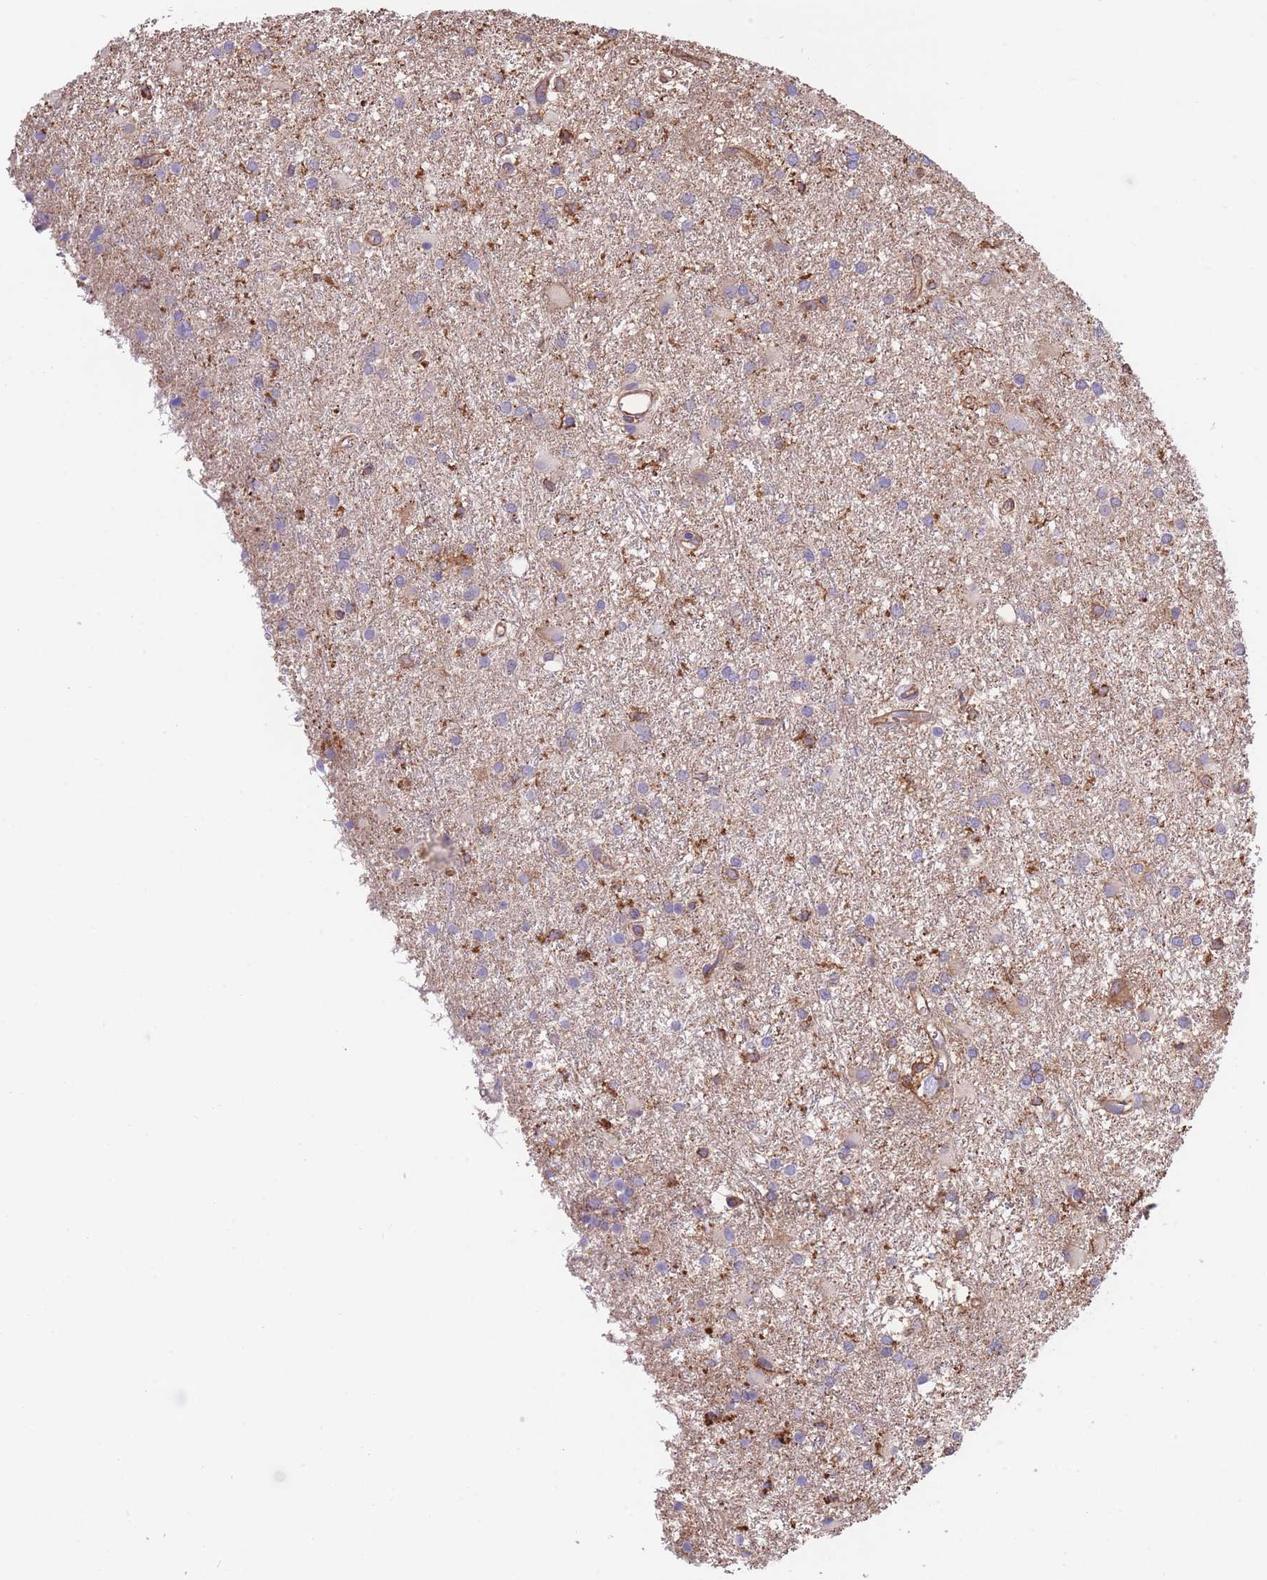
{"staining": {"intensity": "weak", "quantity": "25%-75%", "location": "cytoplasmic/membranous"}, "tissue": "glioma", "cell_type": "Tumor cells", "image_type": "cancer", "snomed": [{"axis": "morphology", "description": "Glioma, malignant, High grade"}, {"axis": "topography", "description": "Brain"}], "caption": "IHC photomicrograph of neoplastic tissue: glioma stained using IHC shows low levels of weak protein expression localized specifically in the cytoplasmic/membranous of tumor cells, appearing as a cytoplasmic/membranous brown color.", "gene": "LRRN4CL", "patient": {"sex": "female", "age": 50}}